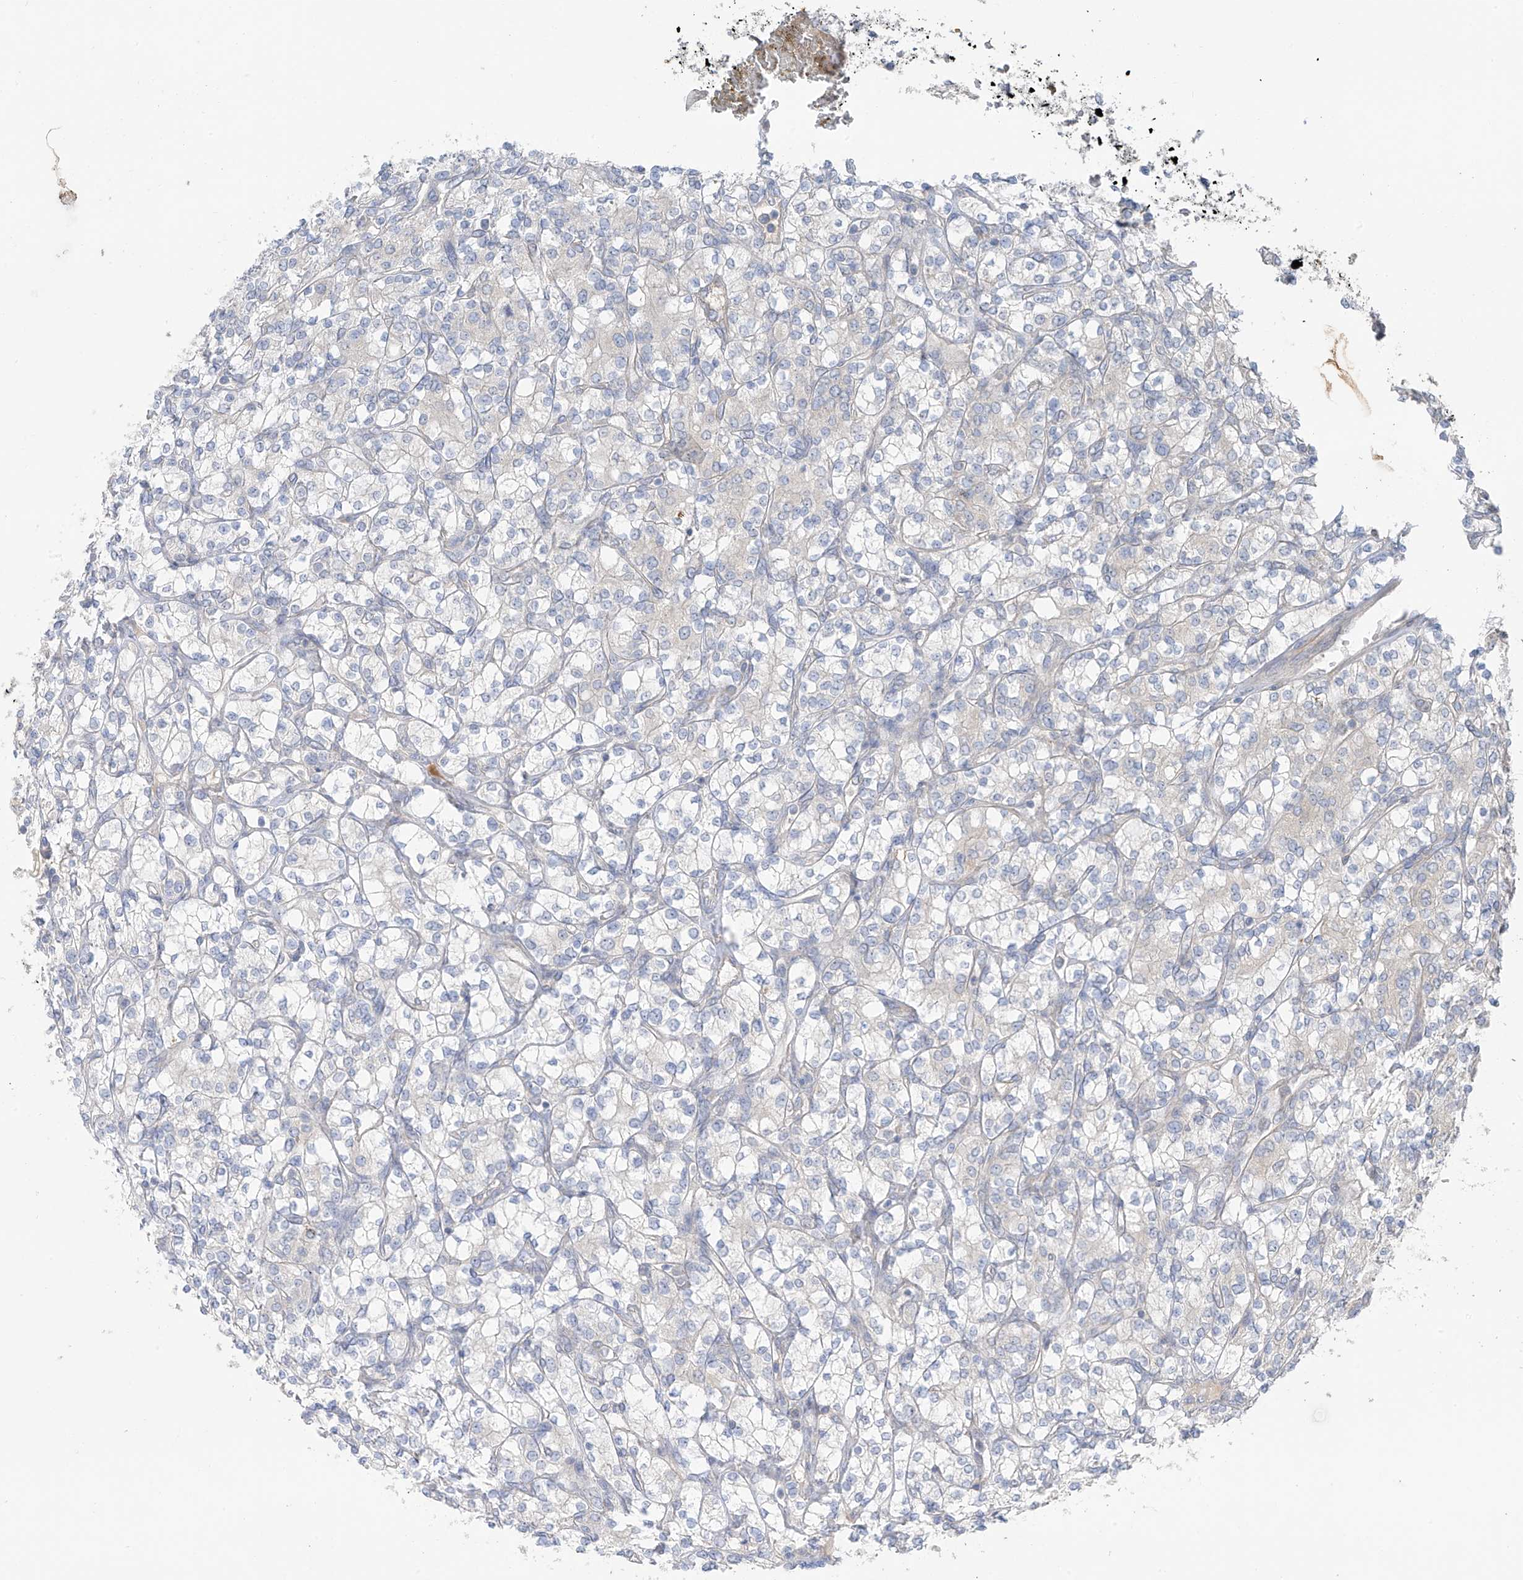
{"staining": {"intensity": "negative", "quantity": "none", "location": "none"}, "tissue": "renal cancer", "cell_type": "Tumor cells", "image_type": "cancer", "snomed": [{"axis": "morphology", "description": "Adenocarcinoma, NOS"}, {"axis": "topography", "description": "Kidney"}], "caption": "IHC of renal cancer exhibits no expression in tumor cells.", "gene": "NALCN", "patient": {"sex": "male", "age": 77}}